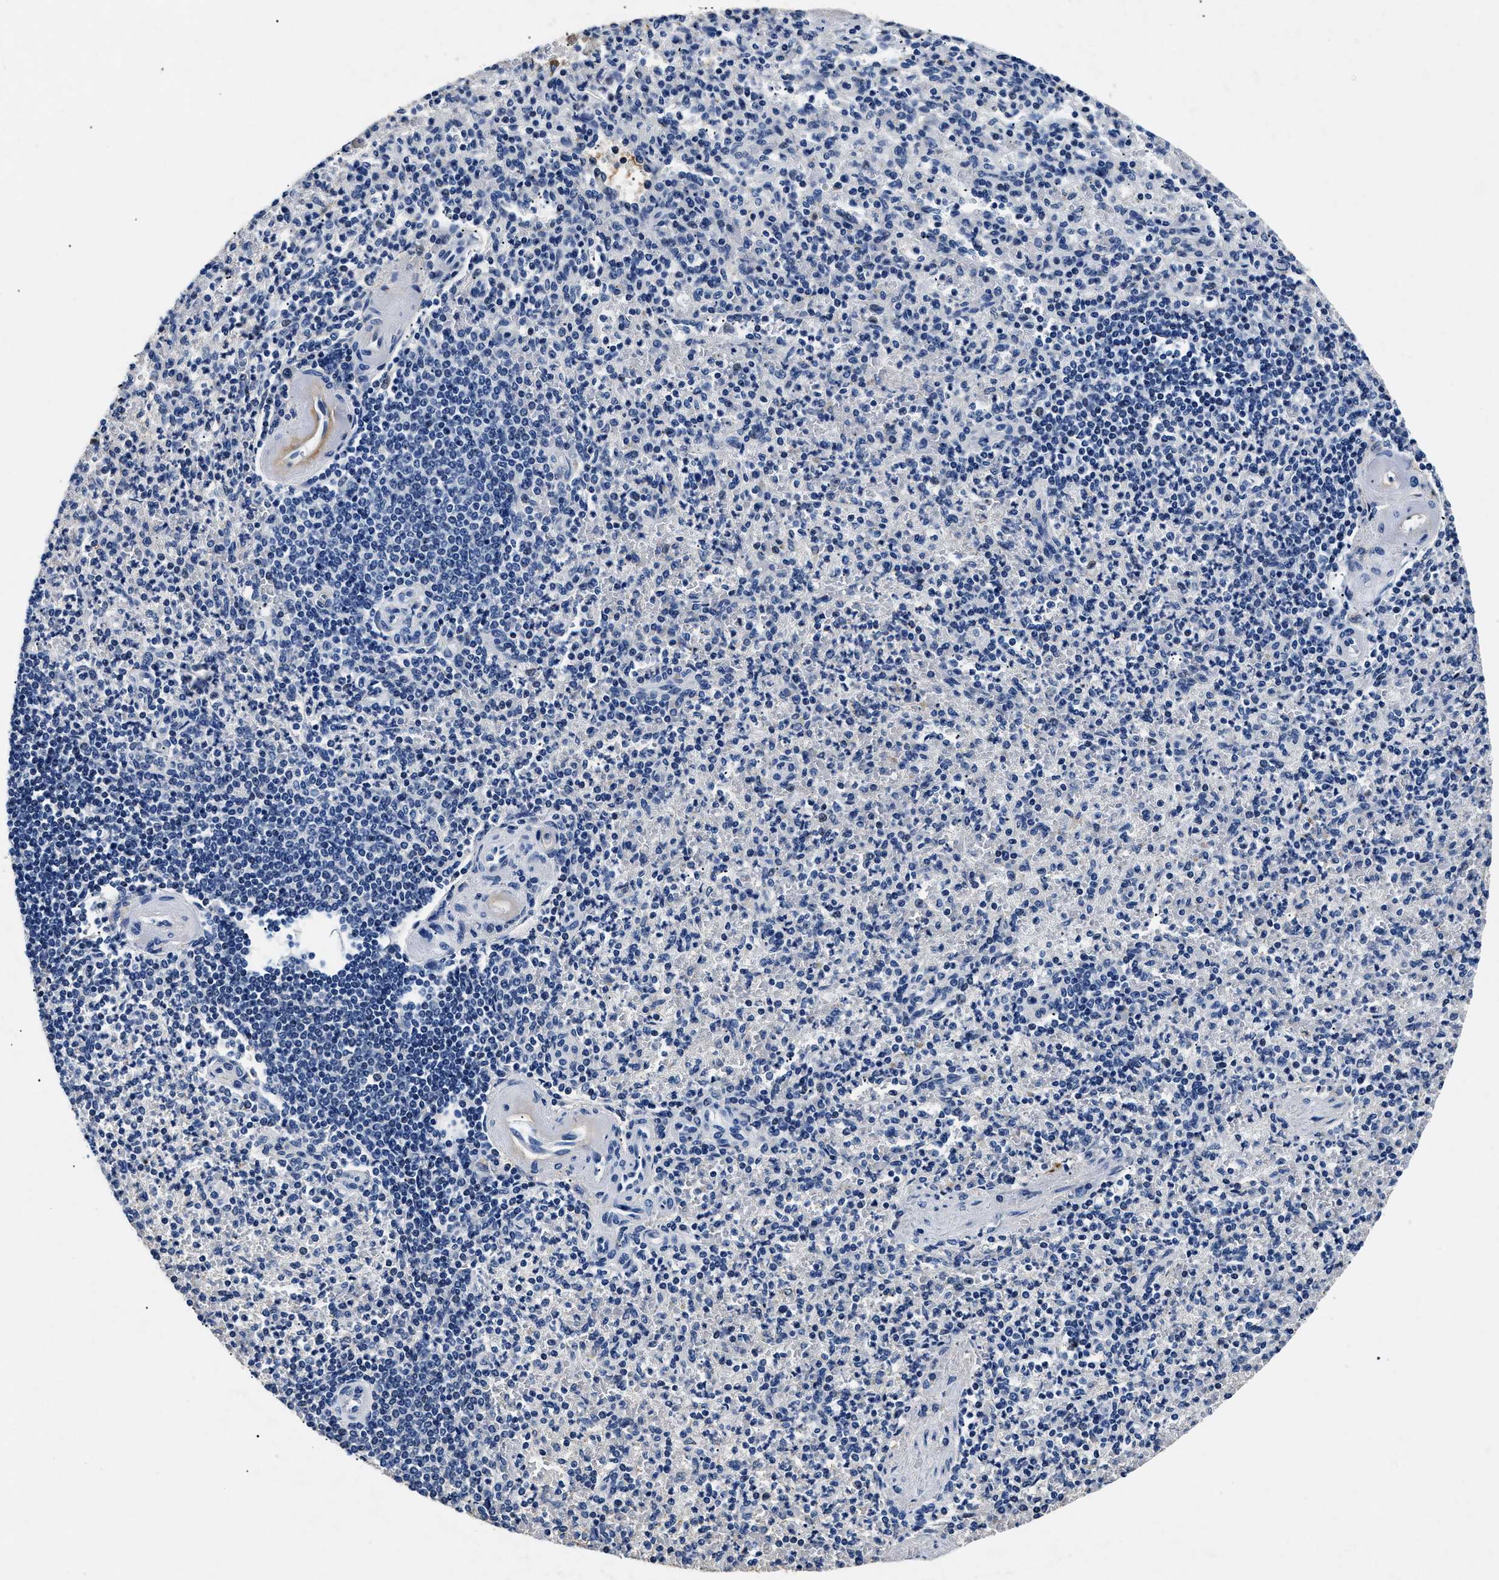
{"staining": {"intensity": "strong", "quantity": "<25%", "location": "cytoplasmic/membranous"}, "tissue": "spleen", "cell_type": "Cells in red pulp", "image_type": "normal", "snomed": [{"axis": "morphology", "description": "Normal tissue, NOS"}, {"axis": "topography", "description": "Spleen"}], "caption": "Spleen stained with a brown dye displays strong cytoplasmic/membranous positive staining in approximately <25% of cells in red pulp.", "gene": "LAMA3", "patient": {"sex": "female", "age": 74}}